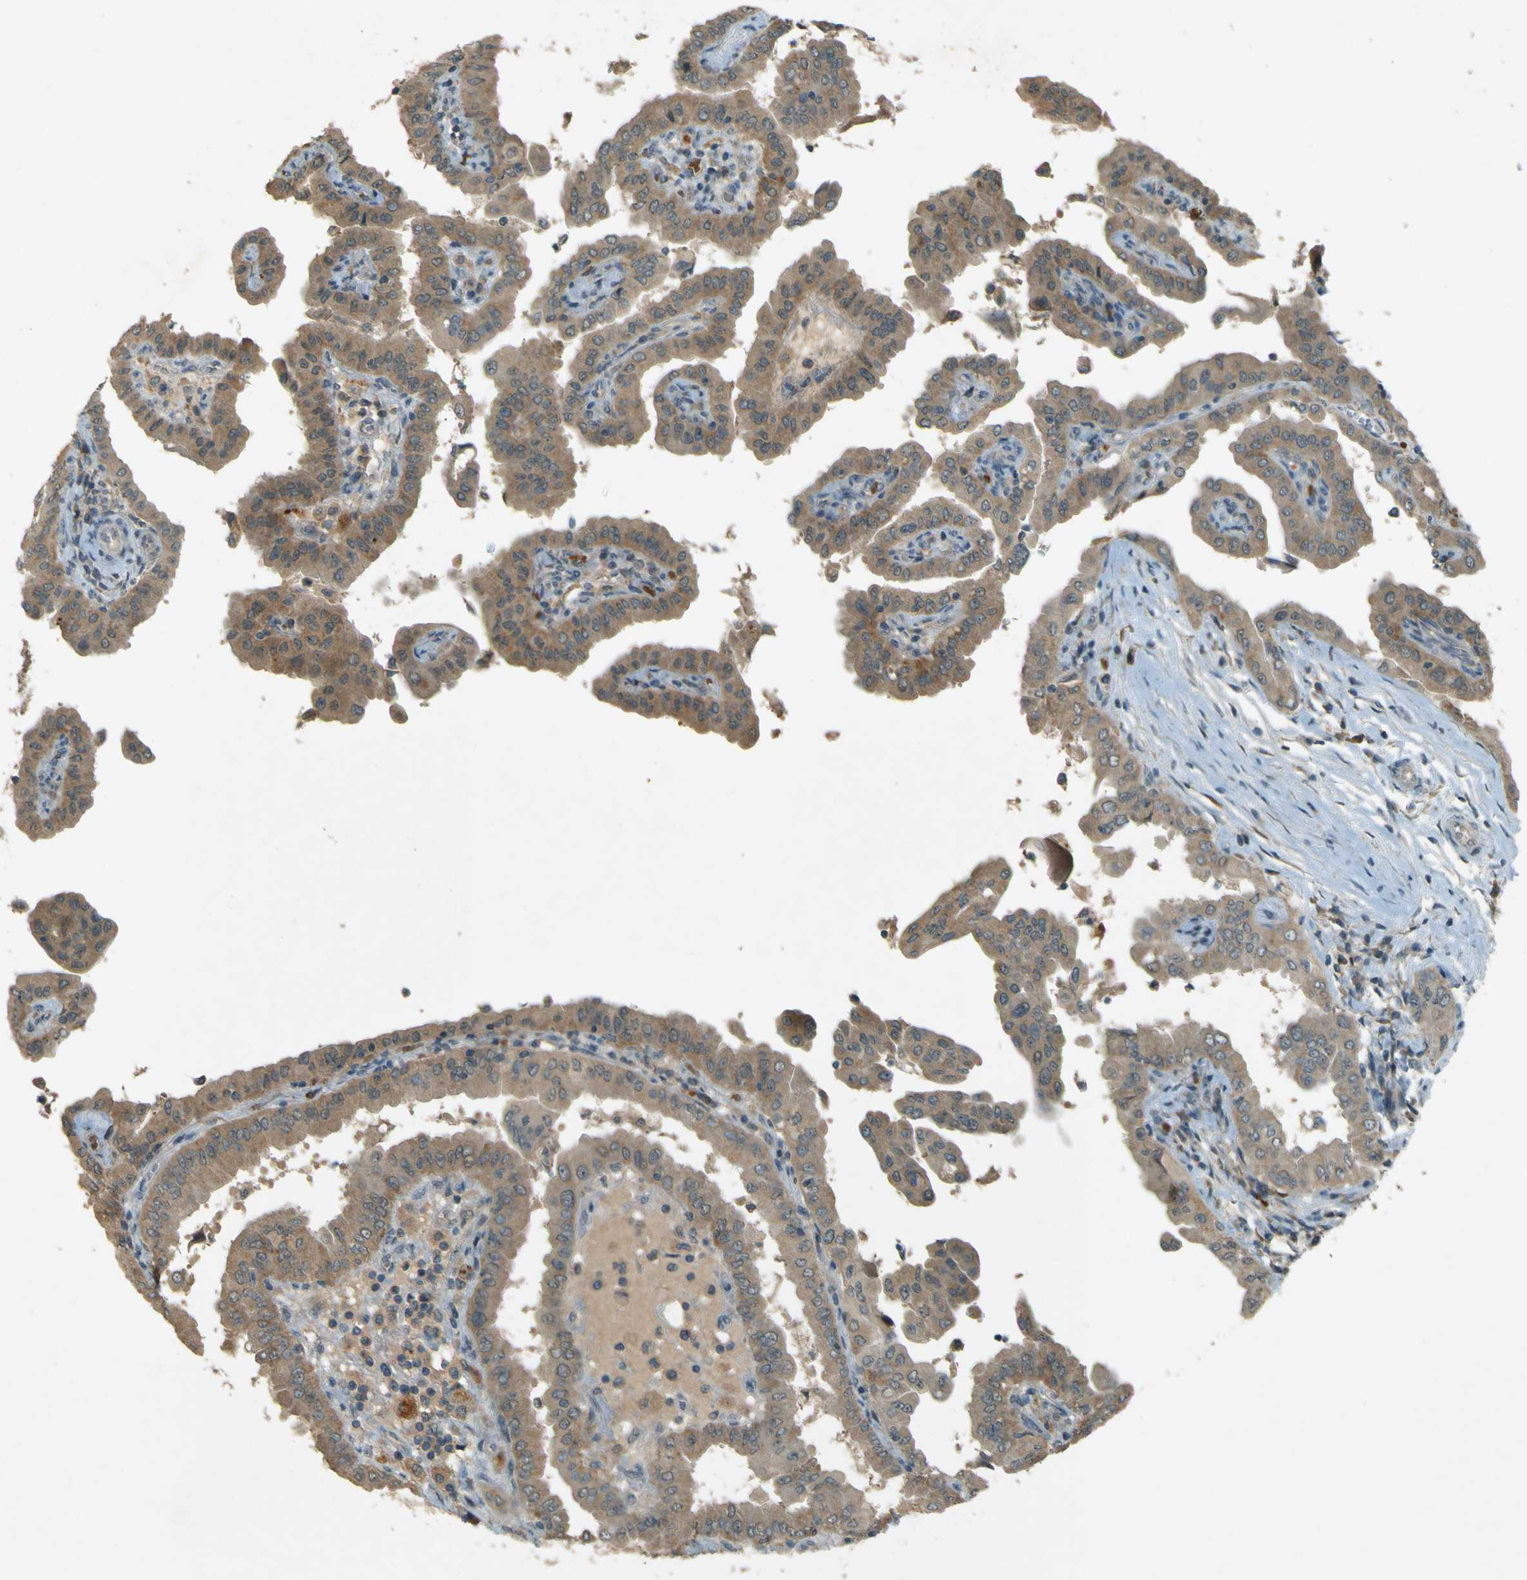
{"staining": {"intensity": "weak", "quantity": ">75%", "location": "cytoplasmic/membranous"}, "tissue": "thyroid cancer", "cell_type": "Tumor cells", "image_type": "cancer", "snomed": [{"axis": "morphology", "description": "Papillary adenocarcinoma, NOS"}, {"axis": "topography", "description": "Thyroid gland"}], "caption": "About >75% of tumor cells in thyroid cancer (papillary adenocarcinoma) exhibit weak cytoplasmic/membranous protein positivity as visualized by brown immunohistochemical staining.", "gene": "MPDZ", "patient": {"sex": "male", "age": 33}}